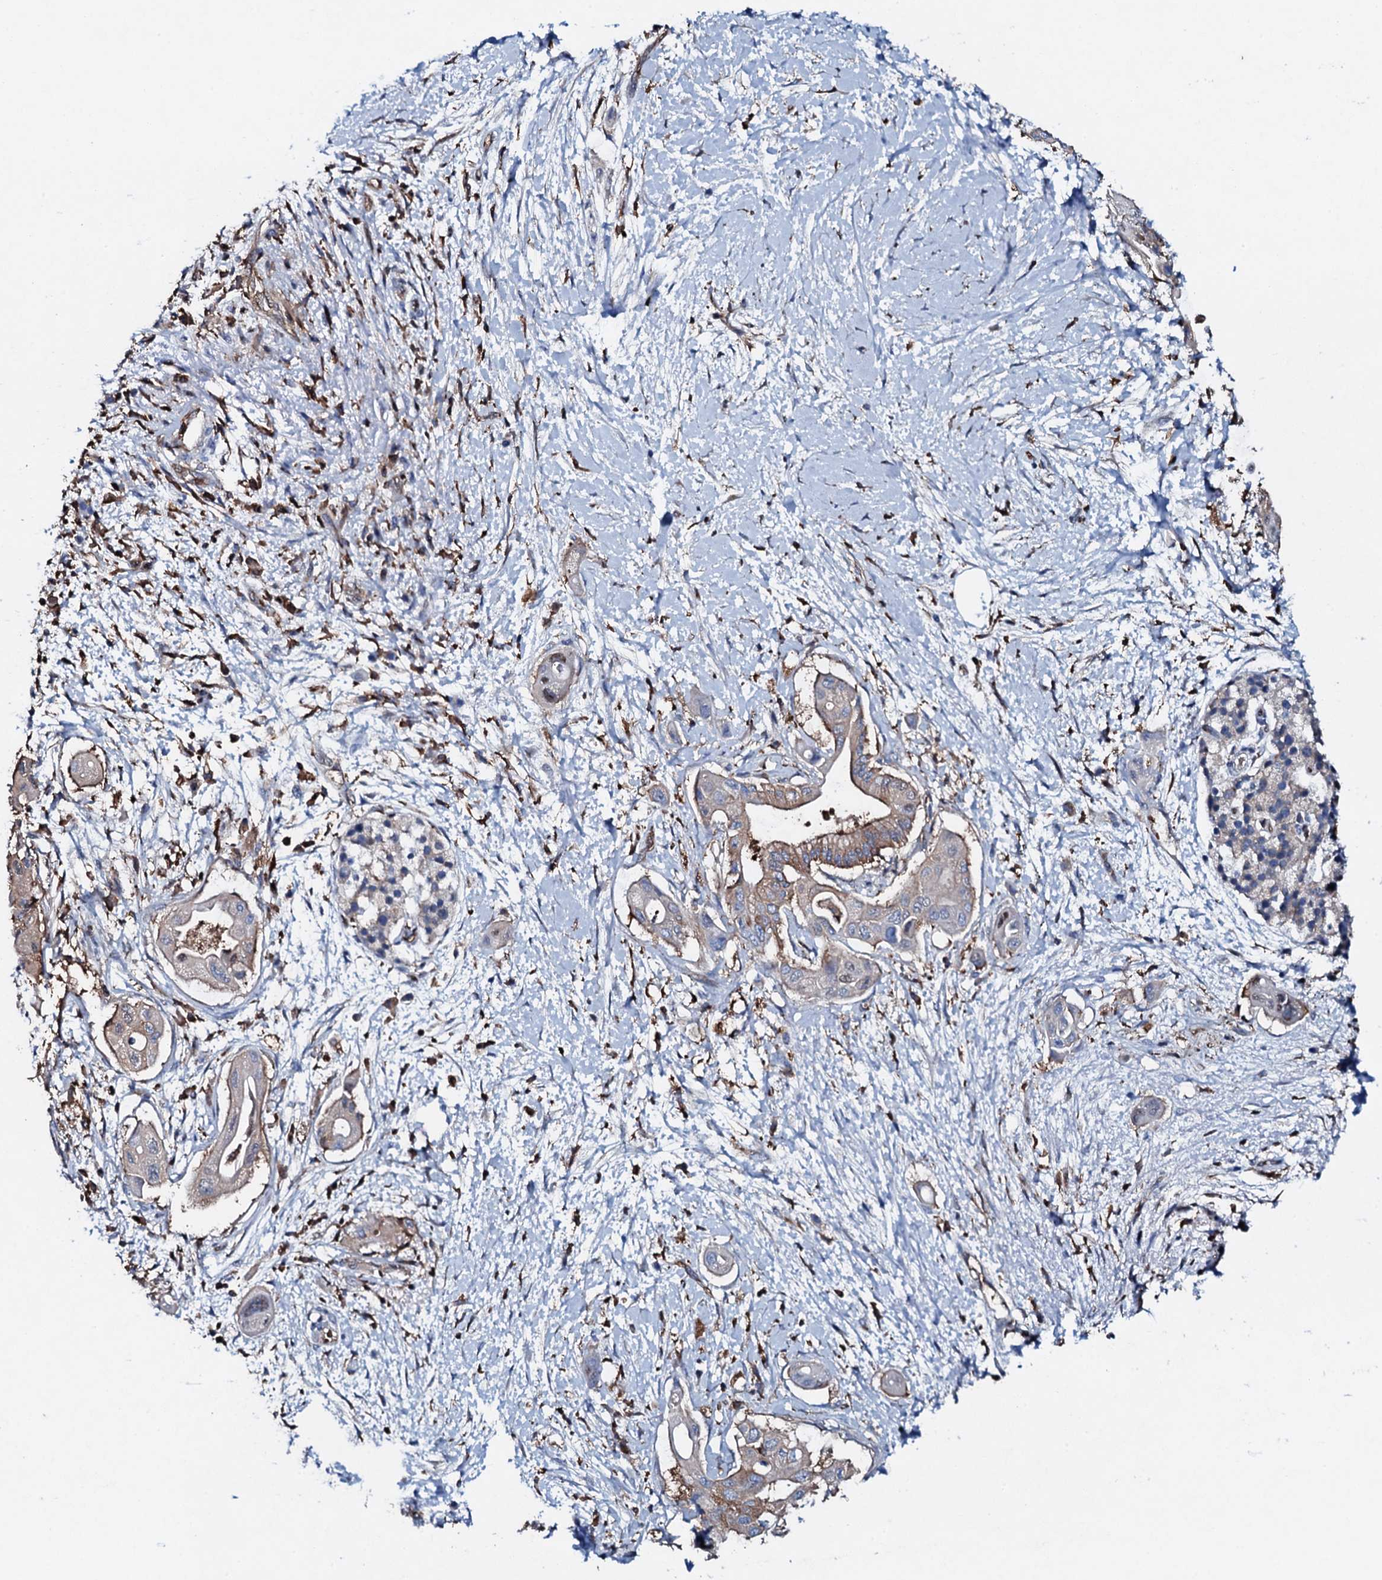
{"staining": {"intensity": "weak", "quantity": "25%-75%", "location": "cytoplasmic/membranous"}, "tissue": "pancreatic cancer", "cell_type": "Tumor cells", "image_type": "cancer", "snomed": [{"axis": "morphology", "description": "Adenocarcinoma, NOS"}, {"axis": "topography", "description": "Pancreas"}], "caption": "This histopathology image reveals pancreatic cancer (adenocarcinoma) stained with immunohistochemistry to label a protein in brown. The cytoplasmic/membranous of tumor cells show weak positivity for the protein. Nuclei are counter-stained blue.", "gene": "MS4A4E", "patient": {"sex": "male", "age": 68}}